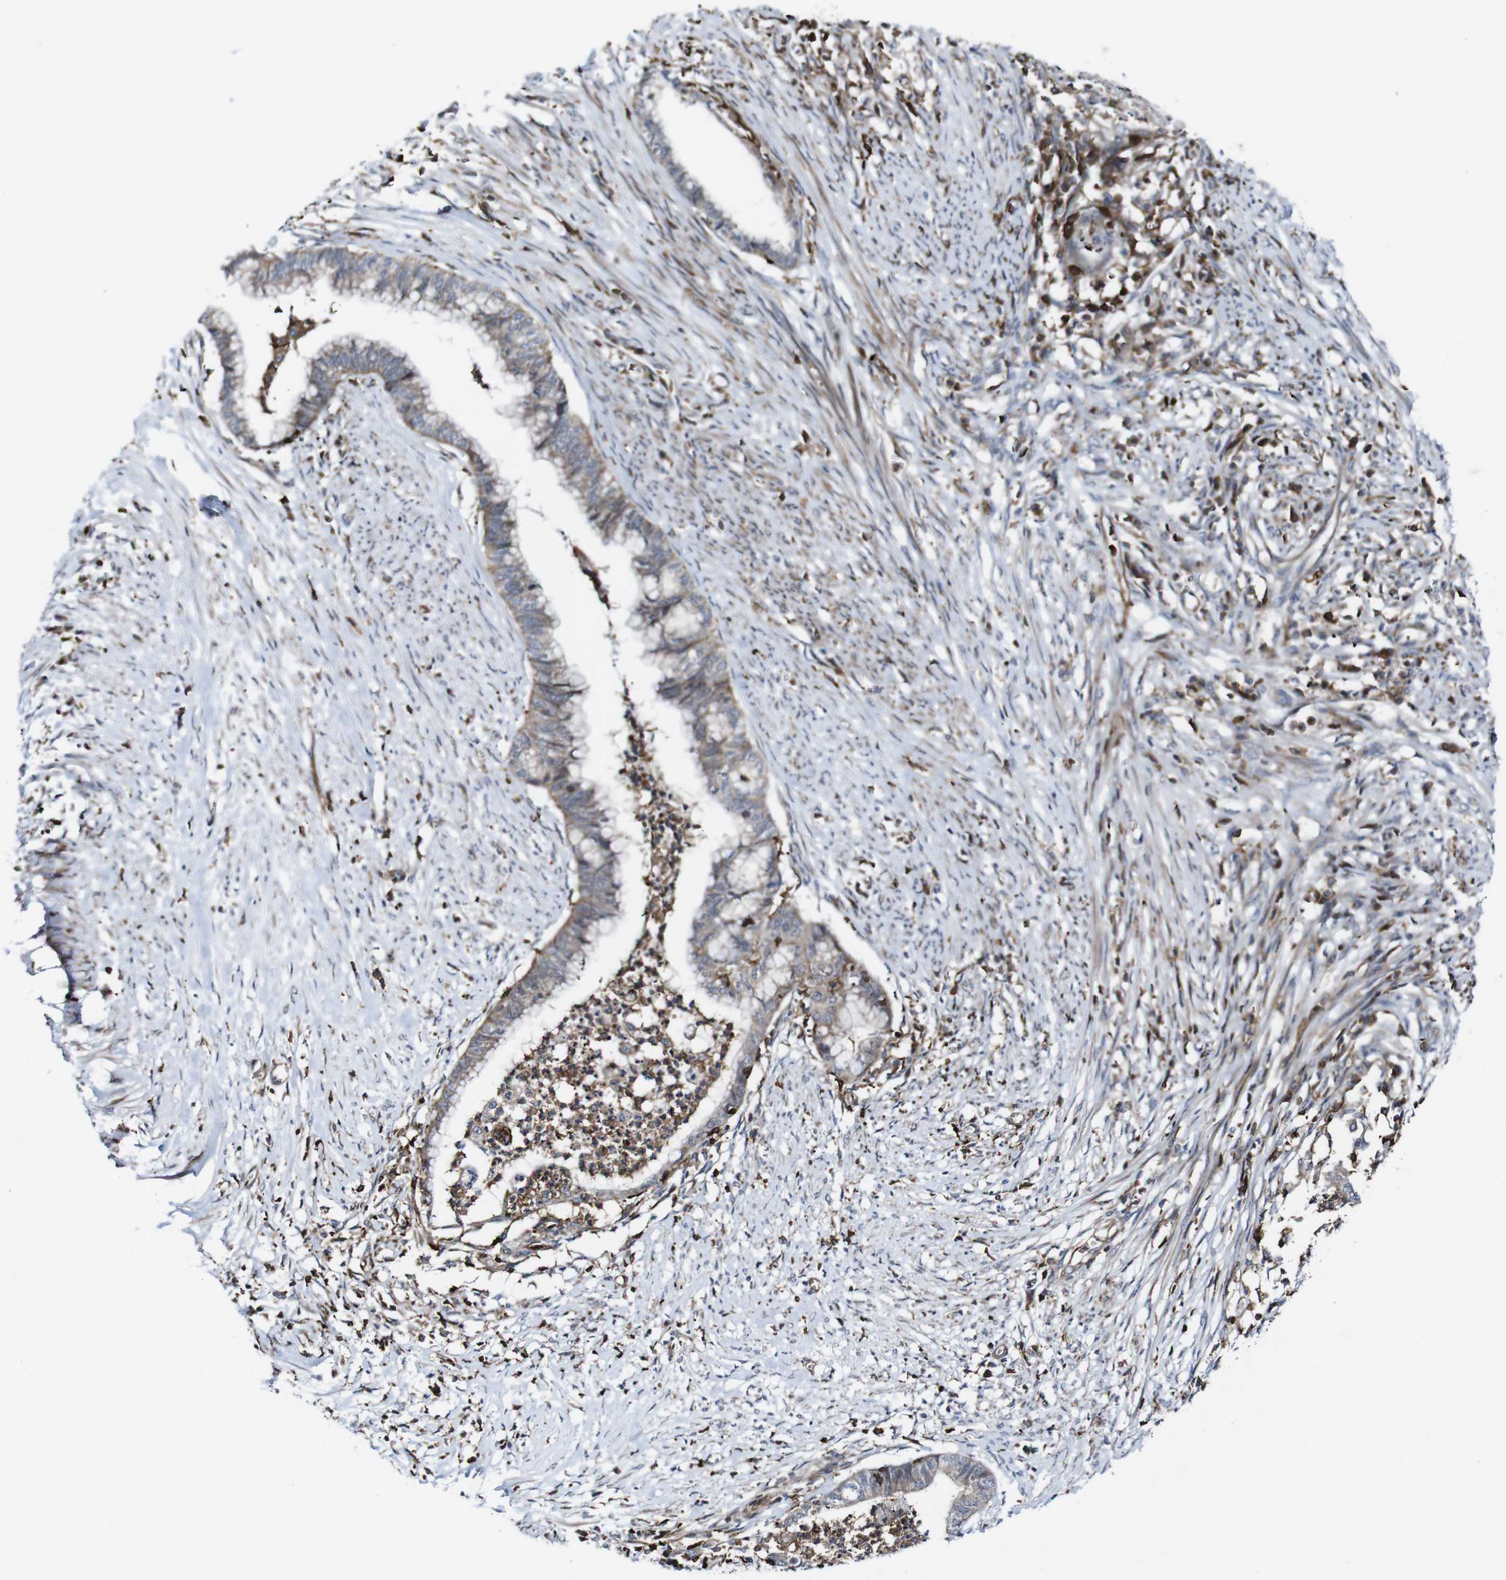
{"staining": {"intensity": "weak", "quantity": ">75%", "location": "cytoplasmic/membranous"}, "tissue": "endometrial cancer", "cell_type": "Tumor cells", "image_type": "cancer", "snomed": [{"axis": "morphology", "description": "Necrosis, NOS"}, {"axis": "morphology", "description": "Adenocarcinoma, NOS"}, {"axis": "topography", "description": "Endometrium"}], "caption": "Tumor cells reveal low levels of weak cytoplasmic/membranous positivity in about >75% of cells in endometrial cancer.", "gene": "JAK2", "patient": {"sex": "female", "age": 79}}